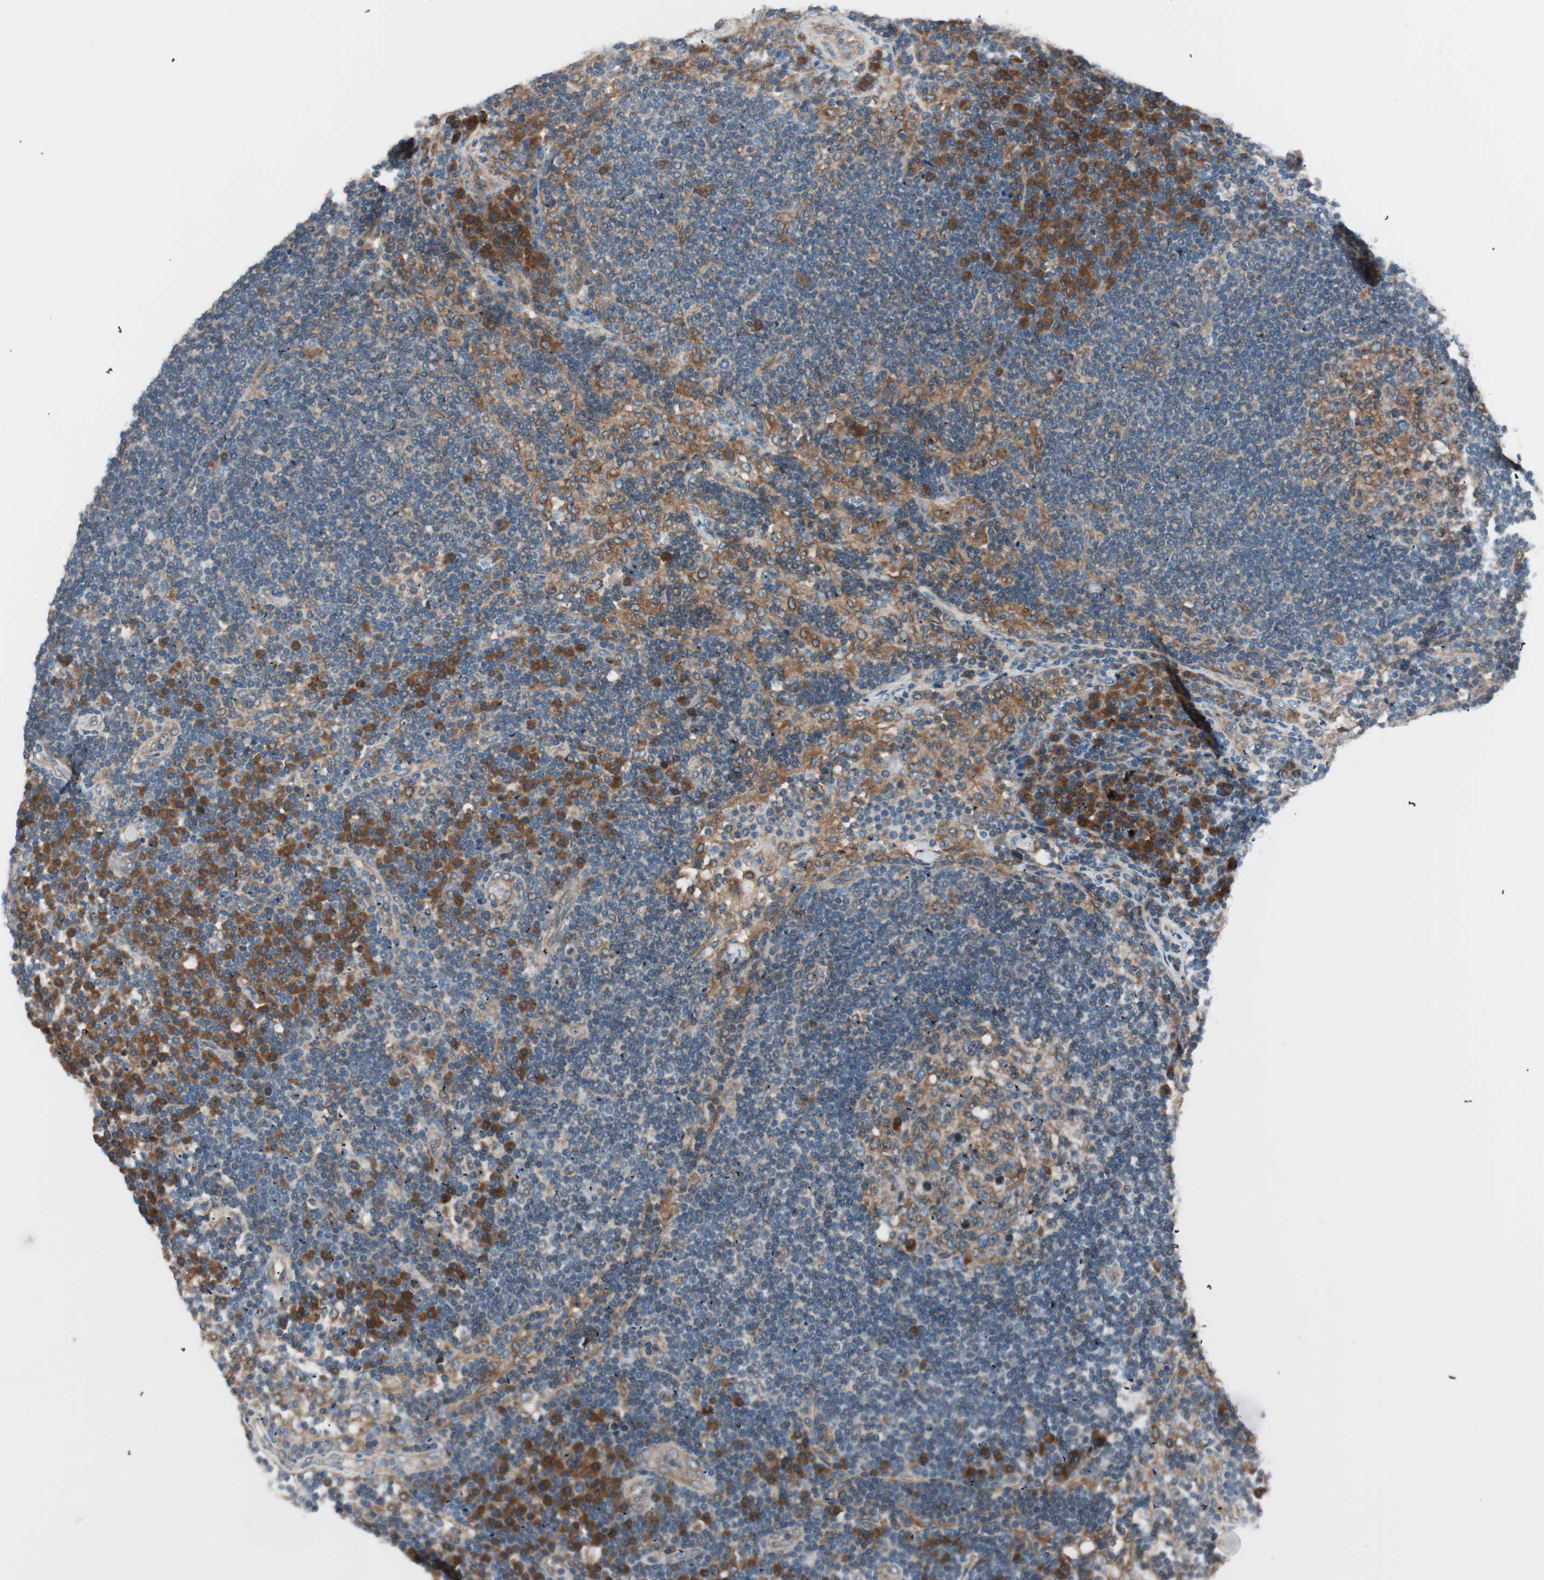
{"staining": {"intensity": "strong", "quantity": ">75%", "location": "cytoplasmic/membranous"}, "tissue": "lymph node", "cell_type": "Germinal center cells", "image_type": "normal", "snomed": [{"axis": "morphology", "description": "Normal tissue, NOS"}, {"axis": "morphology", "description": "Squamous cell carcinoma, metastatic, NOS"}, {"axis": "topography", "description": "Lymph node"}], "caption": "High-power microscopy captured an IHC photomicrograph of unremarkable lymph node, revealing strong cytoplasmic/membranous staining in approximately >75% of germinal center cells.", "gene": "RAB5A", "patient": {"sex": "female", "age": 53}}